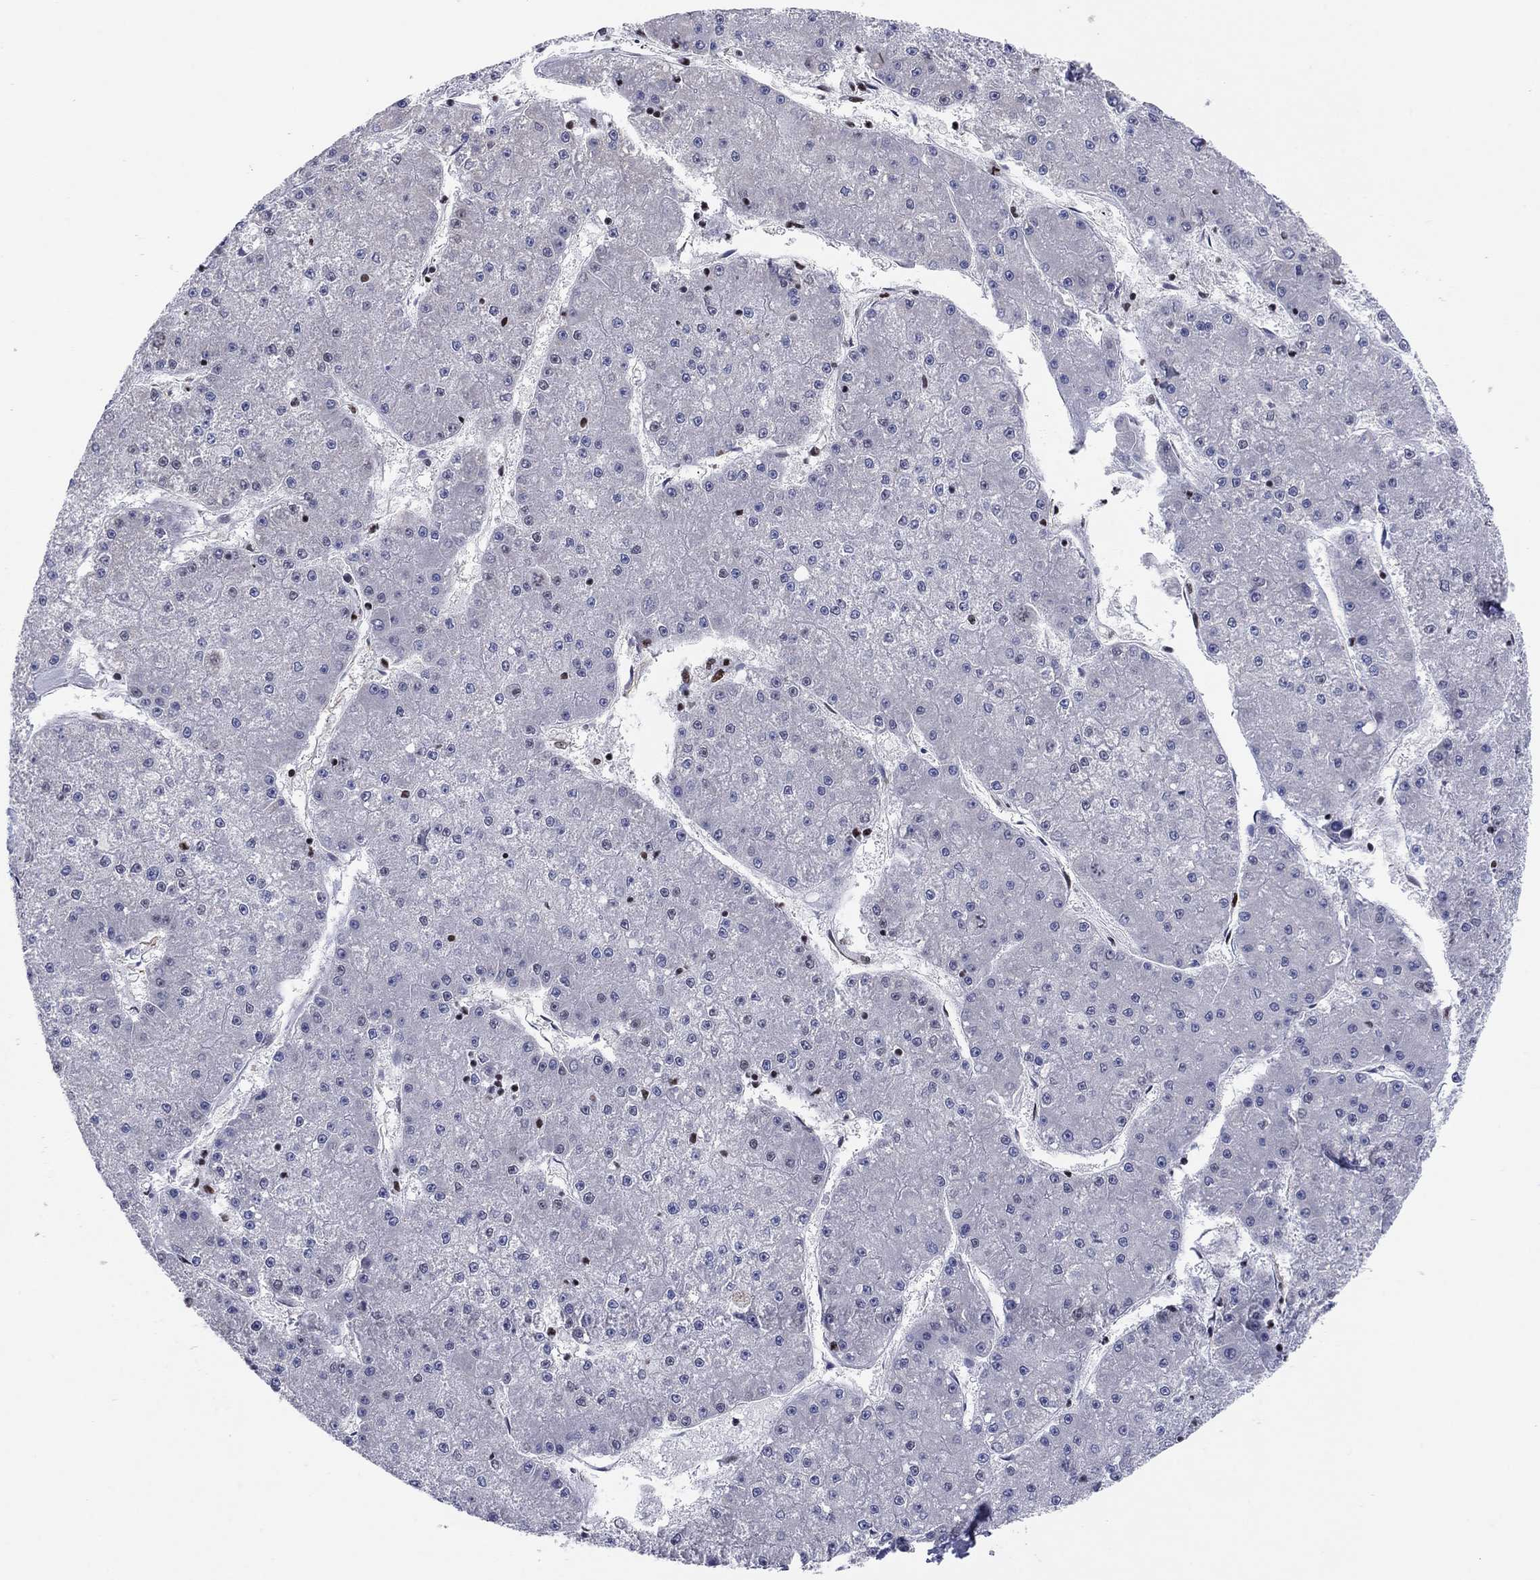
{"staining": {"intensity": "negative", "quantity": "none", "location": "none"}, "tissue": "liver cancer", "cell_type": "Tumor cells", "image_type": "cancer", "snomed": [{"axis": "morphology", "description": "Carcinoma, Hepatocellular, NOS"}, {"axis": "topography", "description": "Liver"}], "caption": "There is no significant expression in tumor cells of hepatocellular carcinoma (liver).", "gene": "N4BP2", "patient": {"sex": "male", "age": 73}}